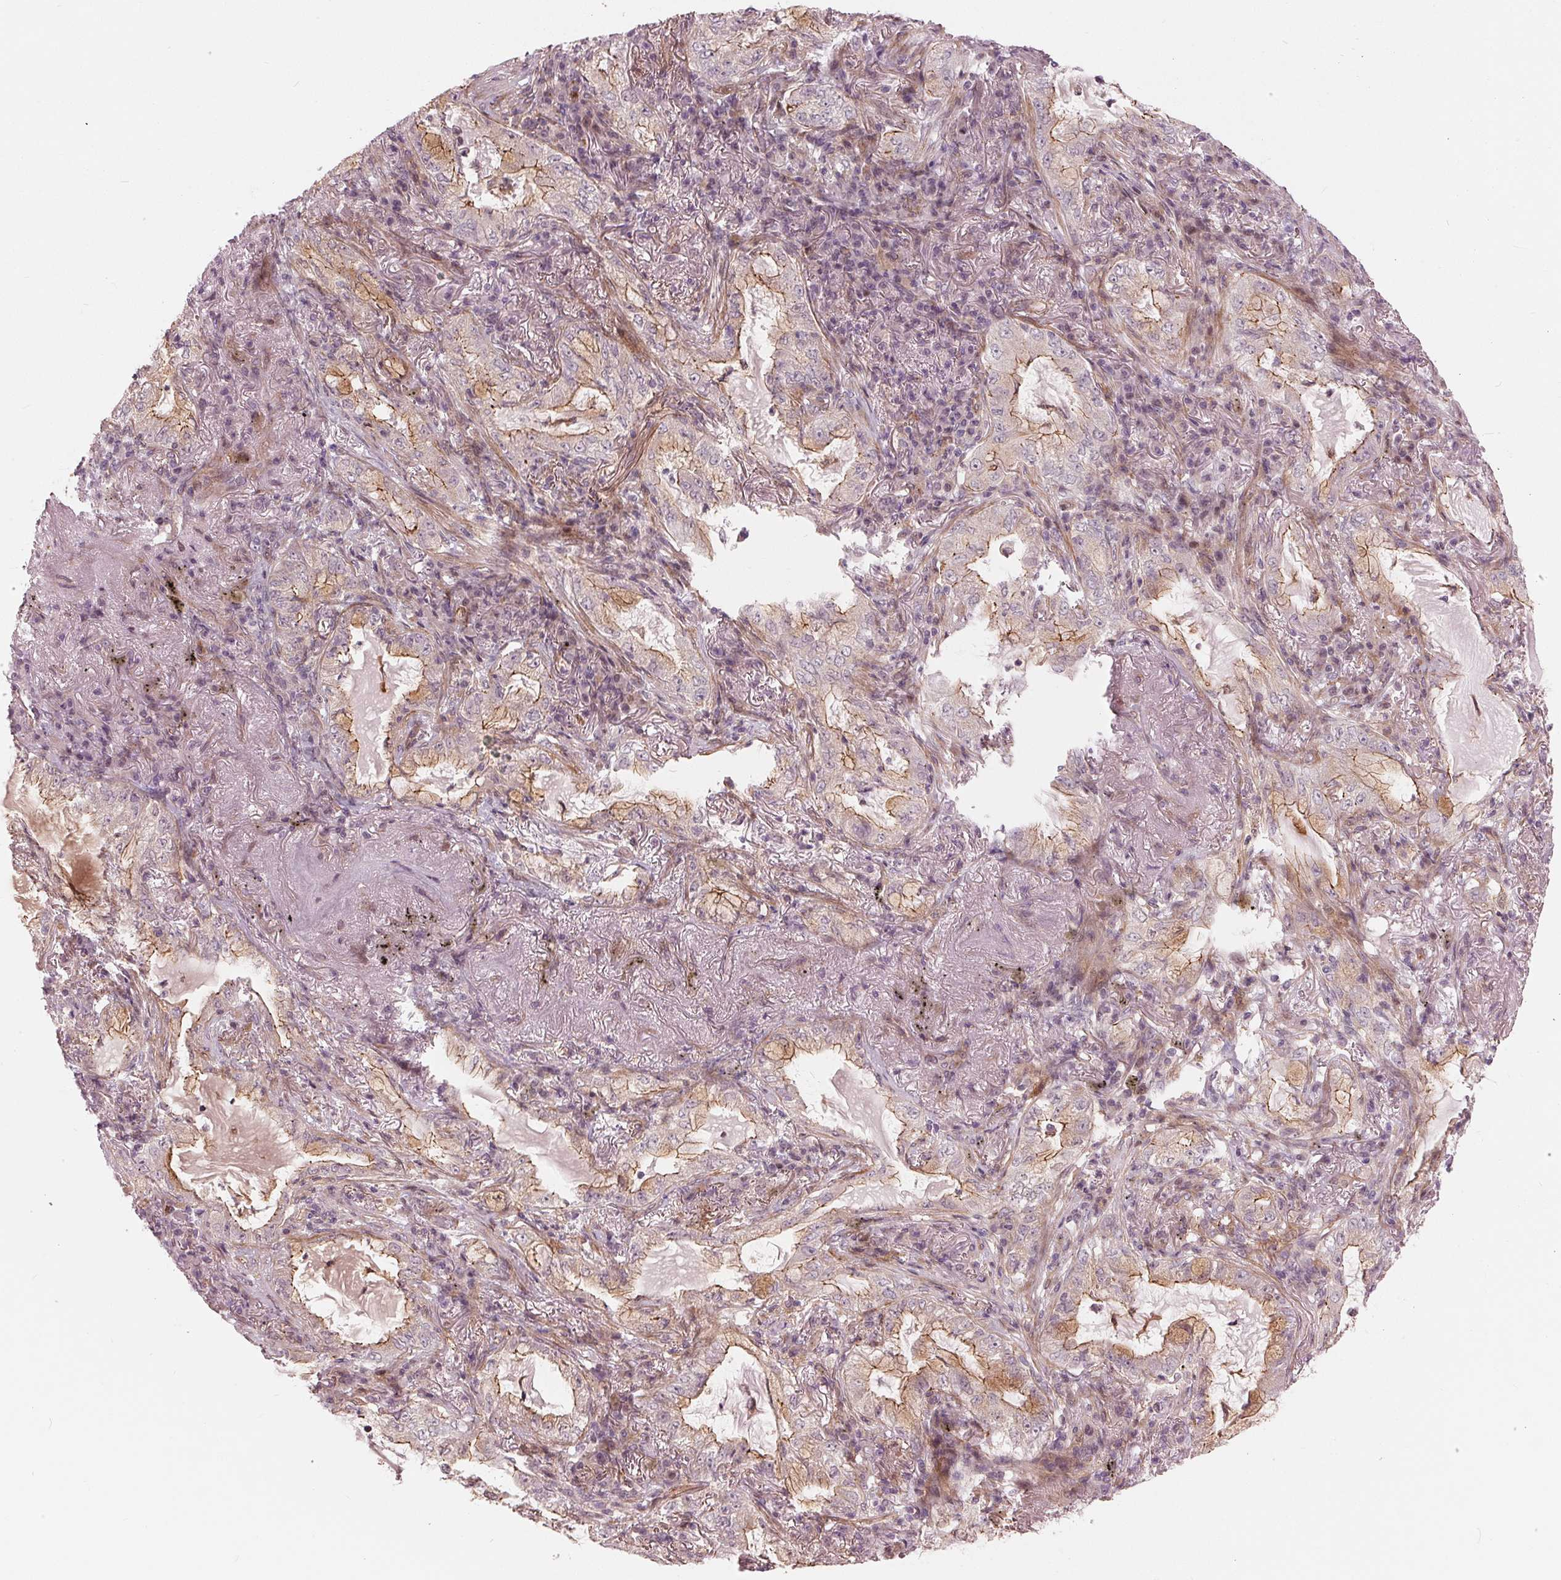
{"staining": {"intensity": "moderate", "quantity": "<25%", "location": "cytoplasmic/membranous"}, "tissue": "lung cancer", "cell_type": "Tumor cells", "image_type": "cancer", "snomed": [{"axis": "morphology", "description": "Adenocarcinoma, NOS"}, {"axis": "topography", "description": "Lung"}], "caption": "There is low levels of moderate cytoplasmic/membranous positivity in tumor cells of adenocarcinoma (lung), as demonstrated by immunohistochemical staining (brown color).", "gene": "TXNIP", "patient": {"sex": "female", "age": 73}}